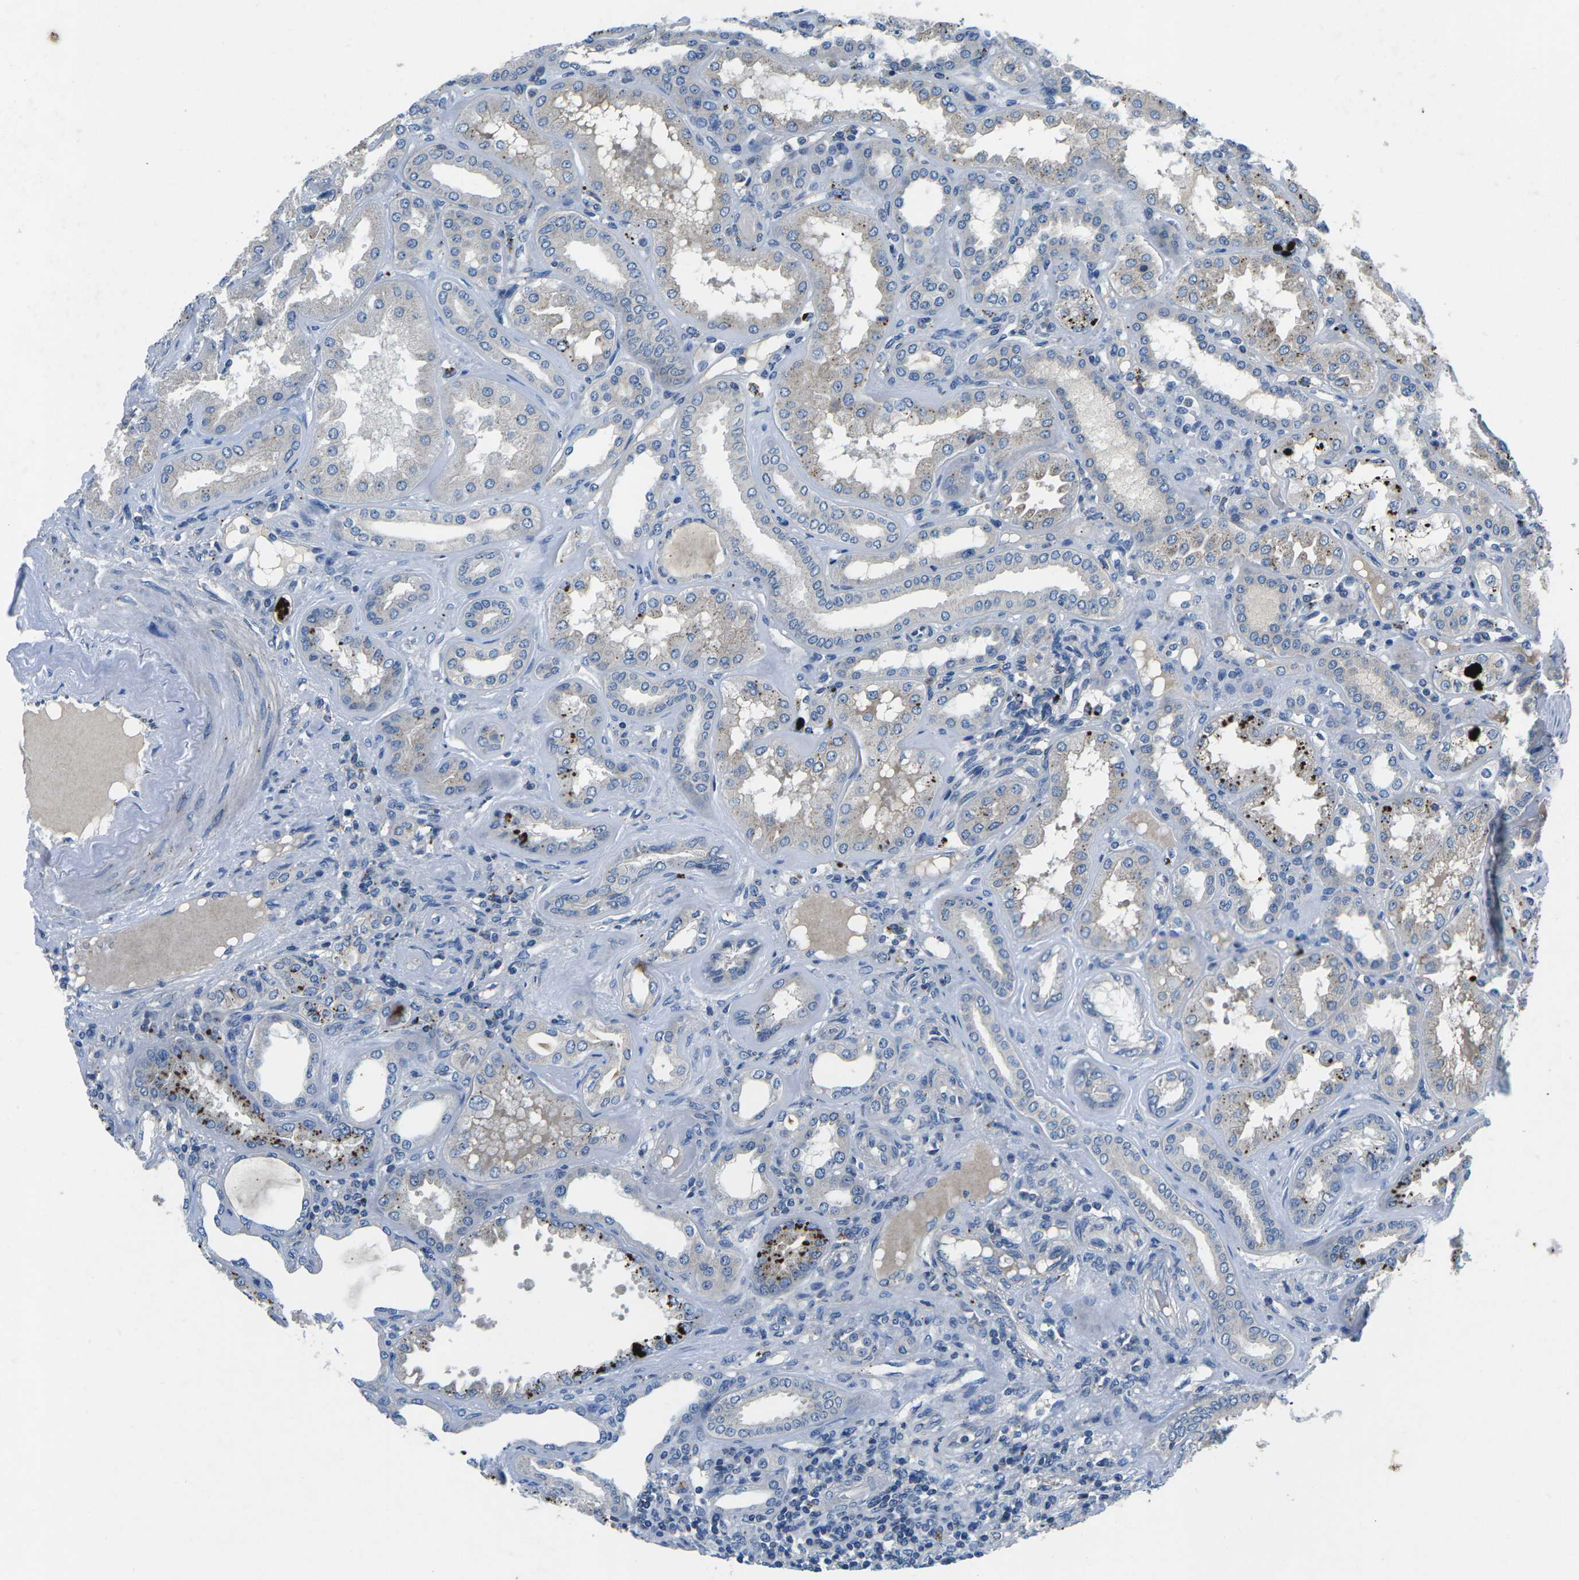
{"staining": {"intensity": "negative", "quantity": "none", "location": "none"}, "tissue": "kidney", "cell_type": "Cells in glomeruli", "image_type": "normal", "snomed": [{"axis": "morphology", "description": "Normal tissue, NOS"}, {"axis": "topography", "description": "Kidney"}], "caption": "An image of human kidney is negative for staining in cells in glomeruli.", "gene": "PDCD6IP", "patient": {"sex": "female", "age": 56}}